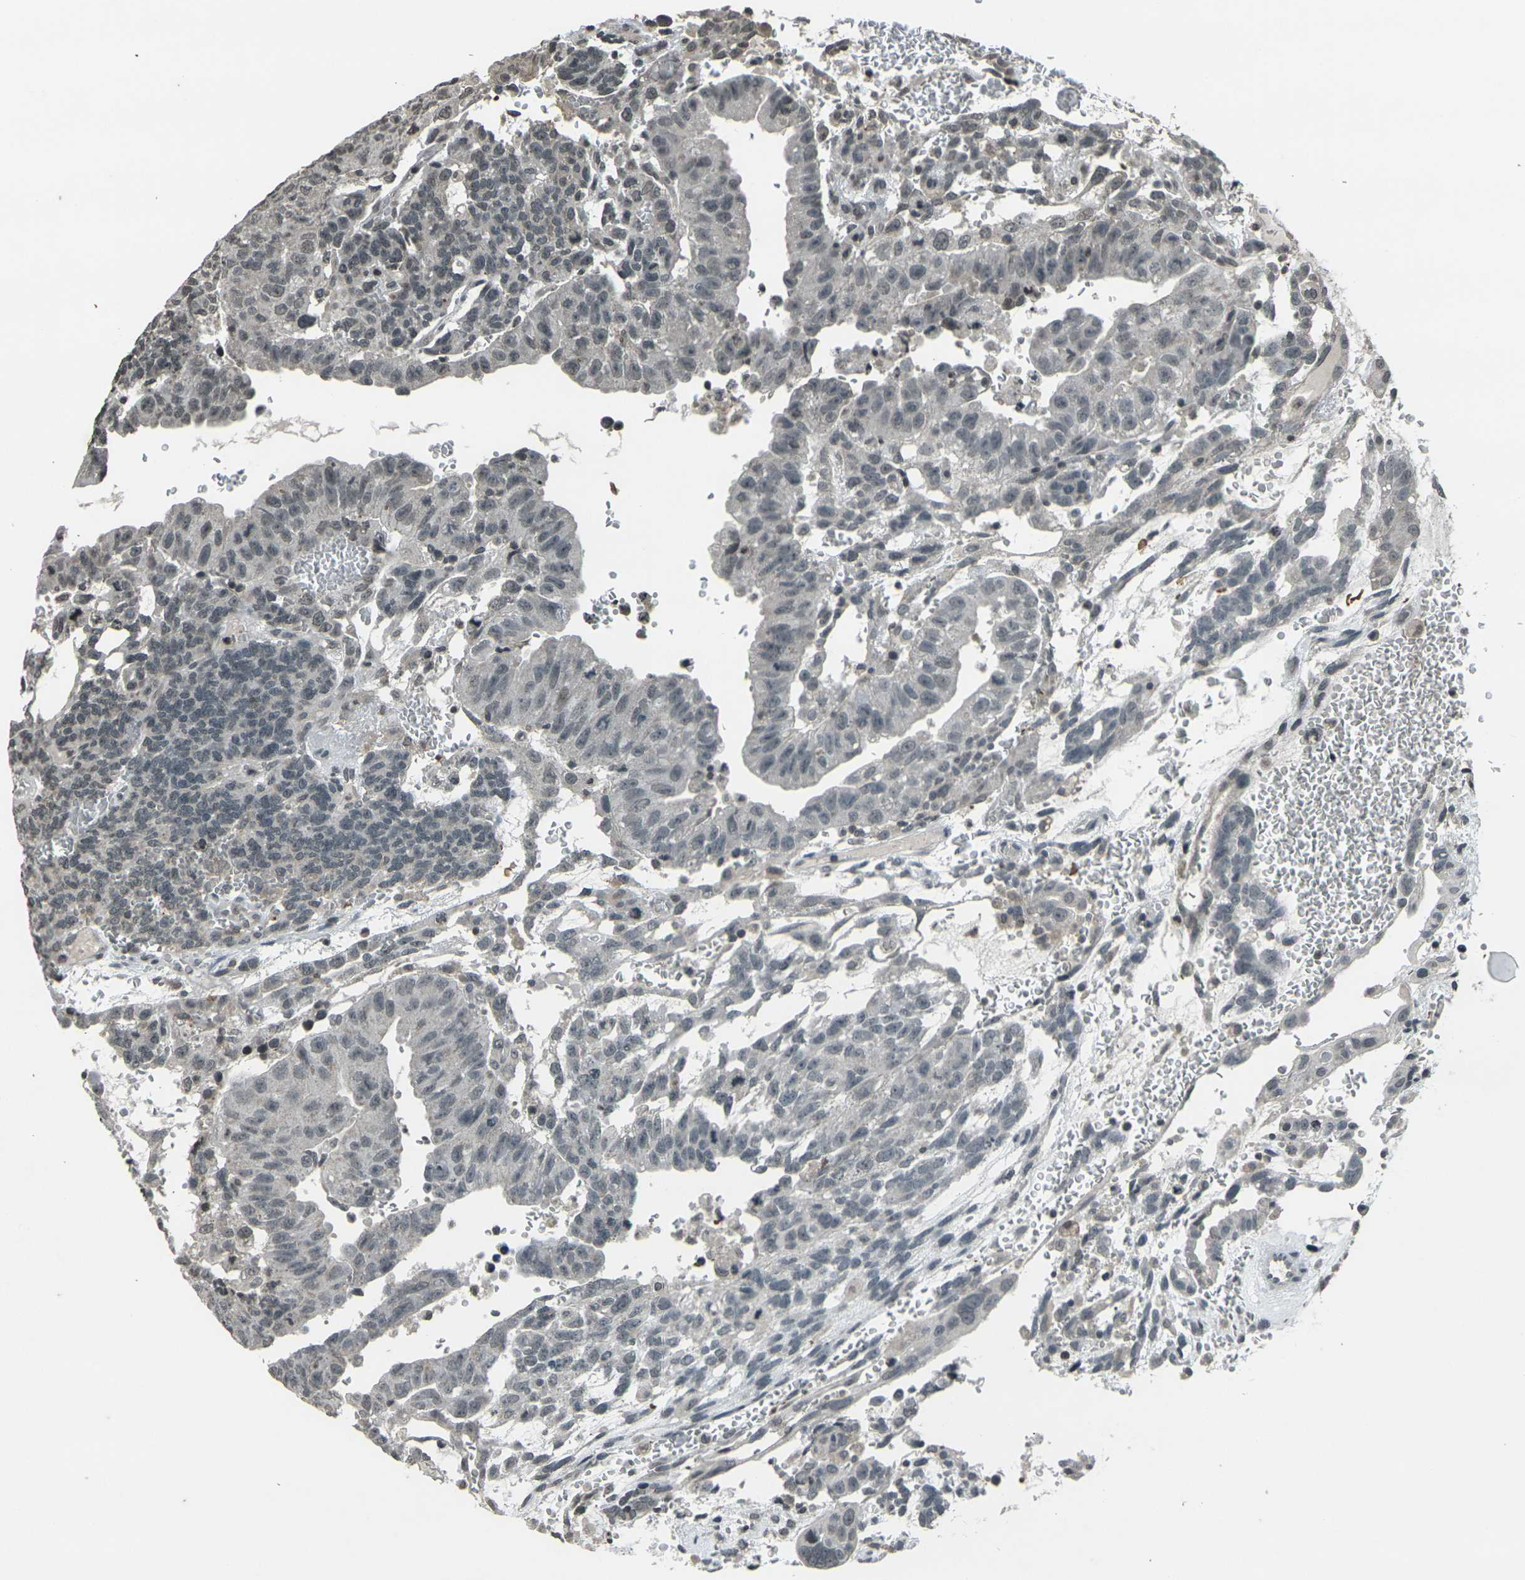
{"staining": {"intensity": "negative", "quantity": "none", "location": "none"}, "tissue": "testis cancer", "cell_type": "Tumor cells", "image_type": "cancer", "snomed": [{"axis": "morphology", "description": "Seminoma, NOS"}, {"axis": "morphology", "description": "Carcinoma, Embryonal, NOS"}, {"axis": "topography", "description": "Testis"}], "caption": "Immunohistochemistry (IHC) image of human seminoma (testis) stained for a protein (brown), which shows no staining in tumor cells. The staining was performed using DAB to visualize the protein expression in brown, while the nuclei were stained in blue with hematoxylin (Magnification: 20x).", "gene": "PRPF8", "patient": {"sex": "male", "age": 52}}